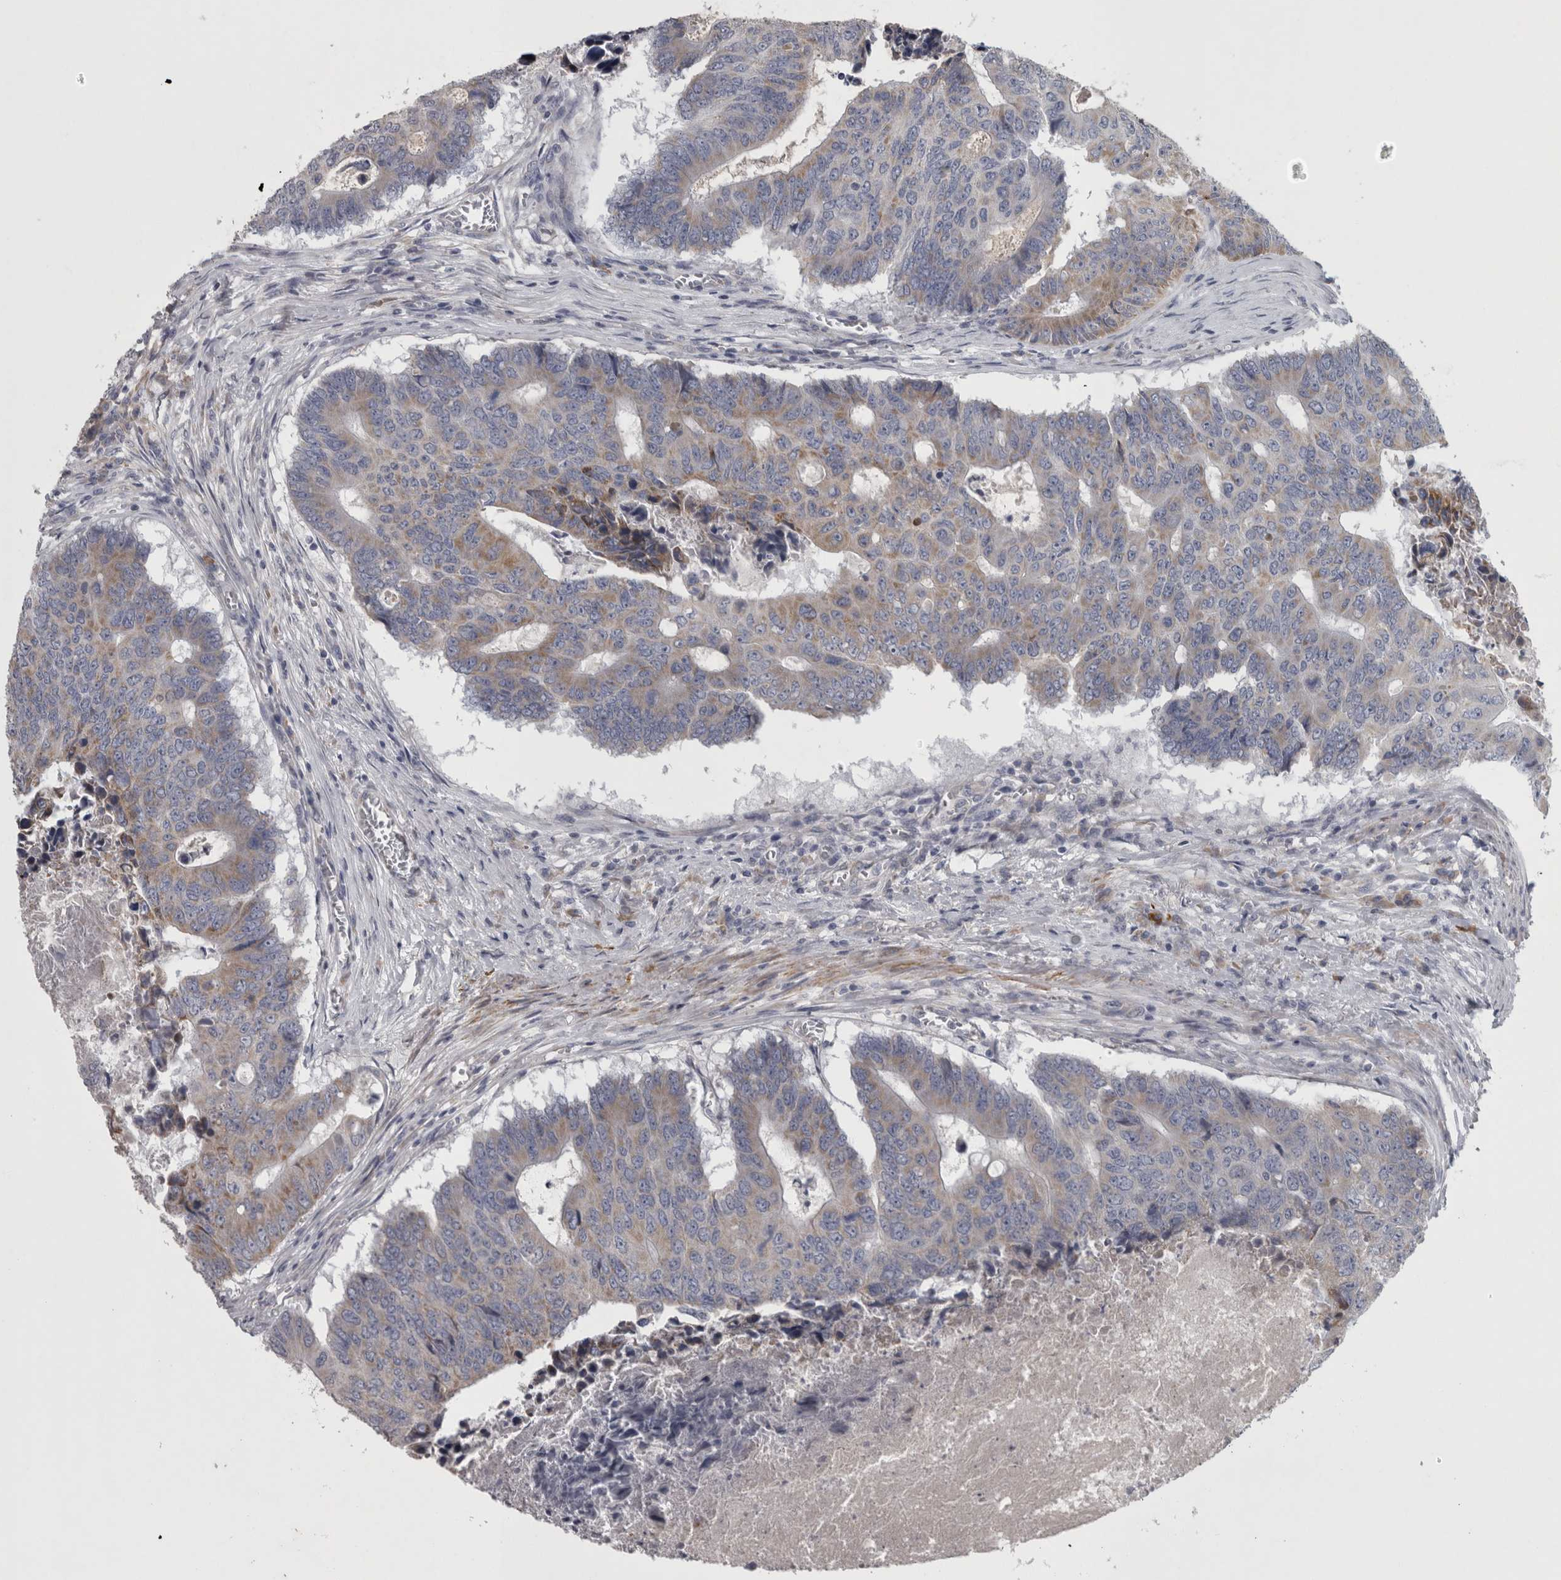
{"staining": {"intensity": "moderate", "quantity": "<25%", "location": "cytoplasmic/membranous"}, "tissue": "colorectal cancer", "cell_type": "Tumor cells", "image_type": "cancer", "snomed": [{"axis": "morphology", "description": "Adenocarcinoma, NOS"}, {"axis": "topography", "description": "Colon"}], "caption": "Colorectal cancer (adenocarcinoma) stained with immunohistochemistry reveals moderate cytoplasmic/membranous staining in approximately <25% of tumor cells.", "gene": "DBT", "patient": {"sex": "male", "age": 87}}